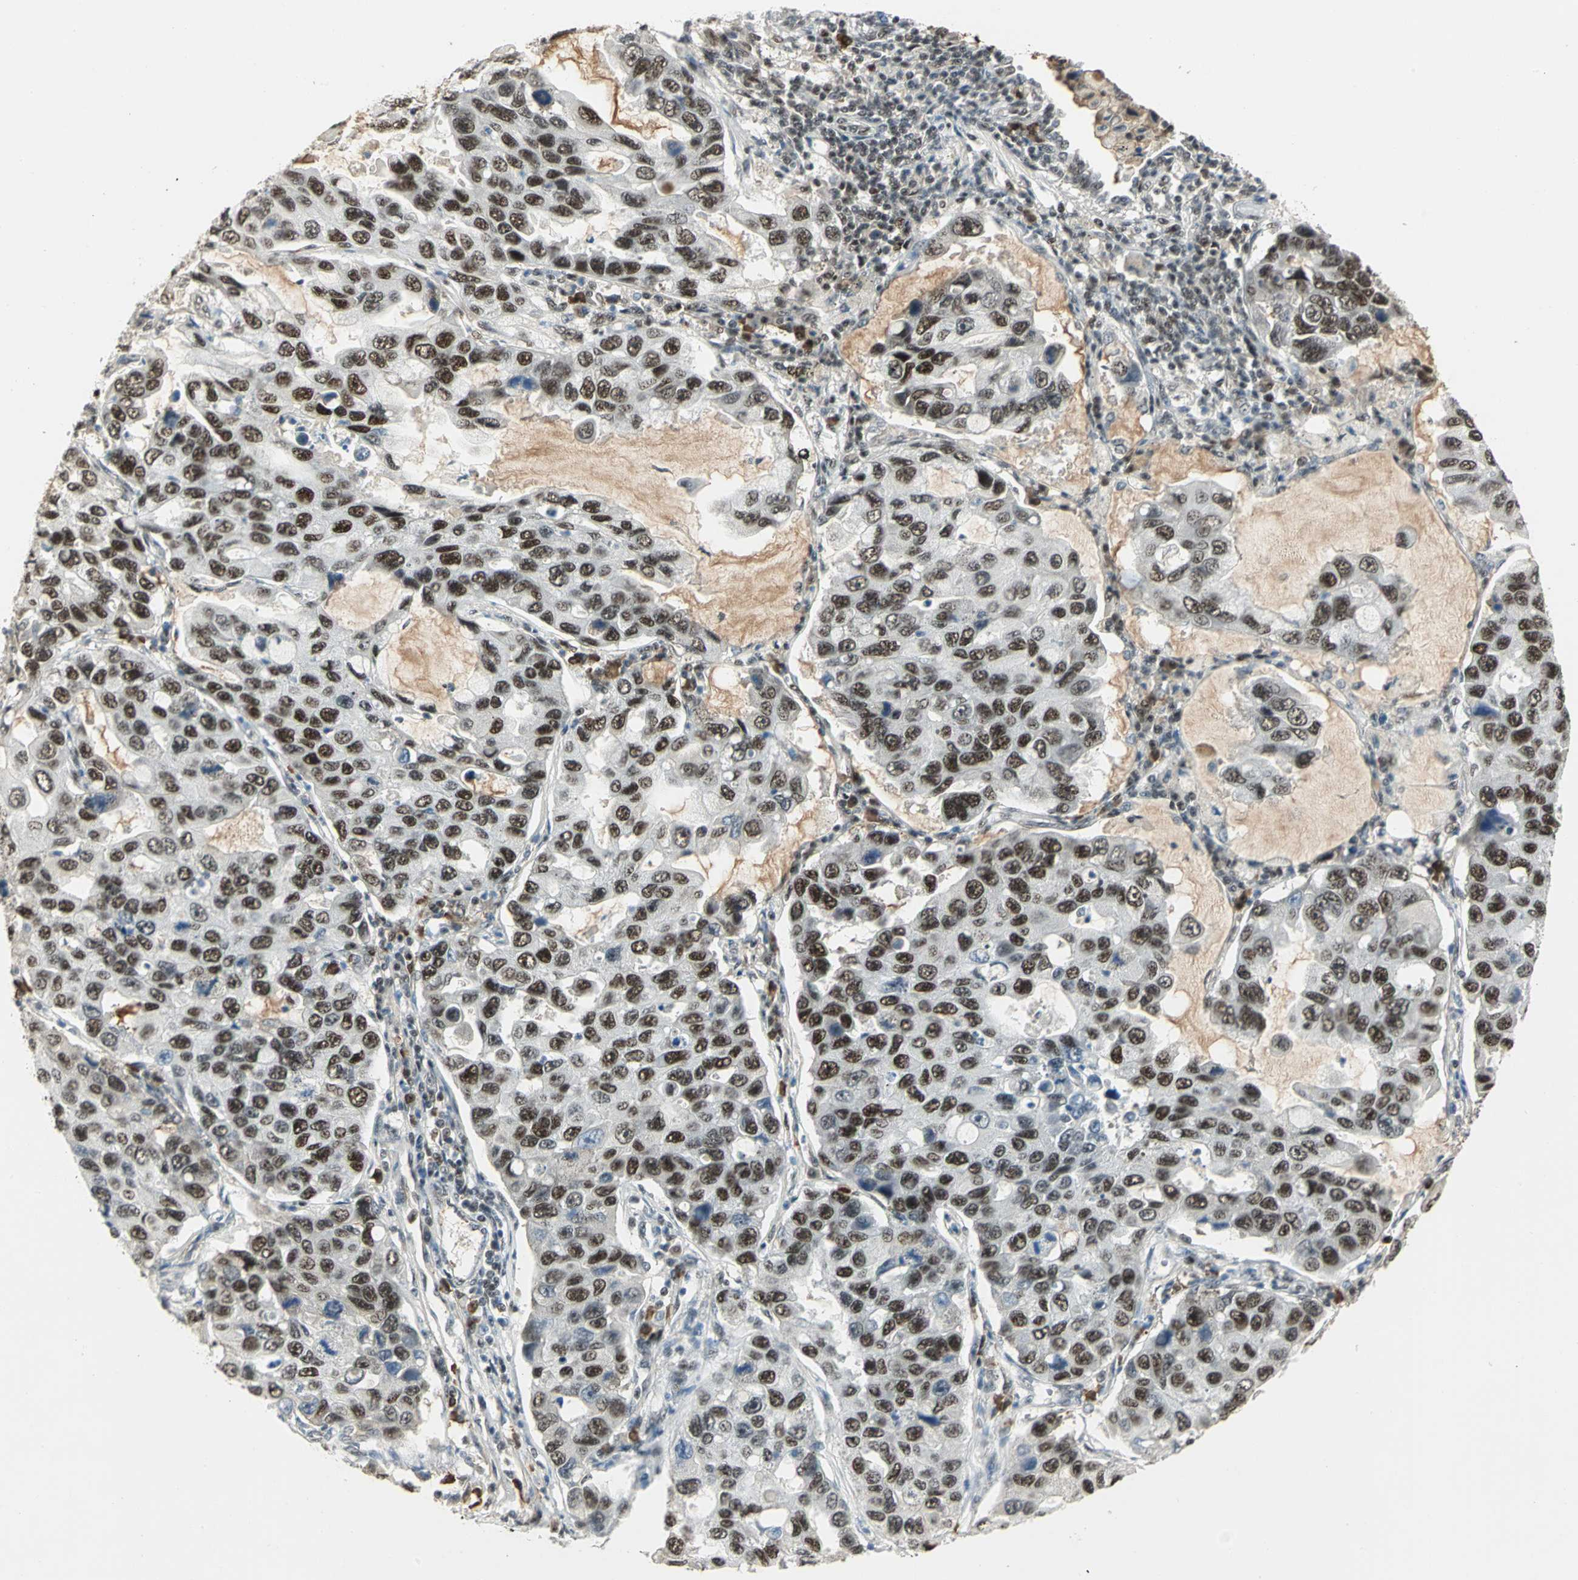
{"staining": {"intensity": "moderate", "quantity": ">75%", "location": "nuclear"}, "tissue": "lung cancer", "cell_type": "Tumor cells", "image_type": "cancer", "snomed": [{"axis": "morphology", "description": "Adenocarcinoma, NOS"}, {"axis": "topography", "description": "Lung"}], "caption": "Tumor cells reveal medium levels of moderate nuclear positivity in about >75% of cells in human lung cancer (adenocarcinoma).", "gene": "CCNT1", "patient": {"sex": "male", "age": 64}}